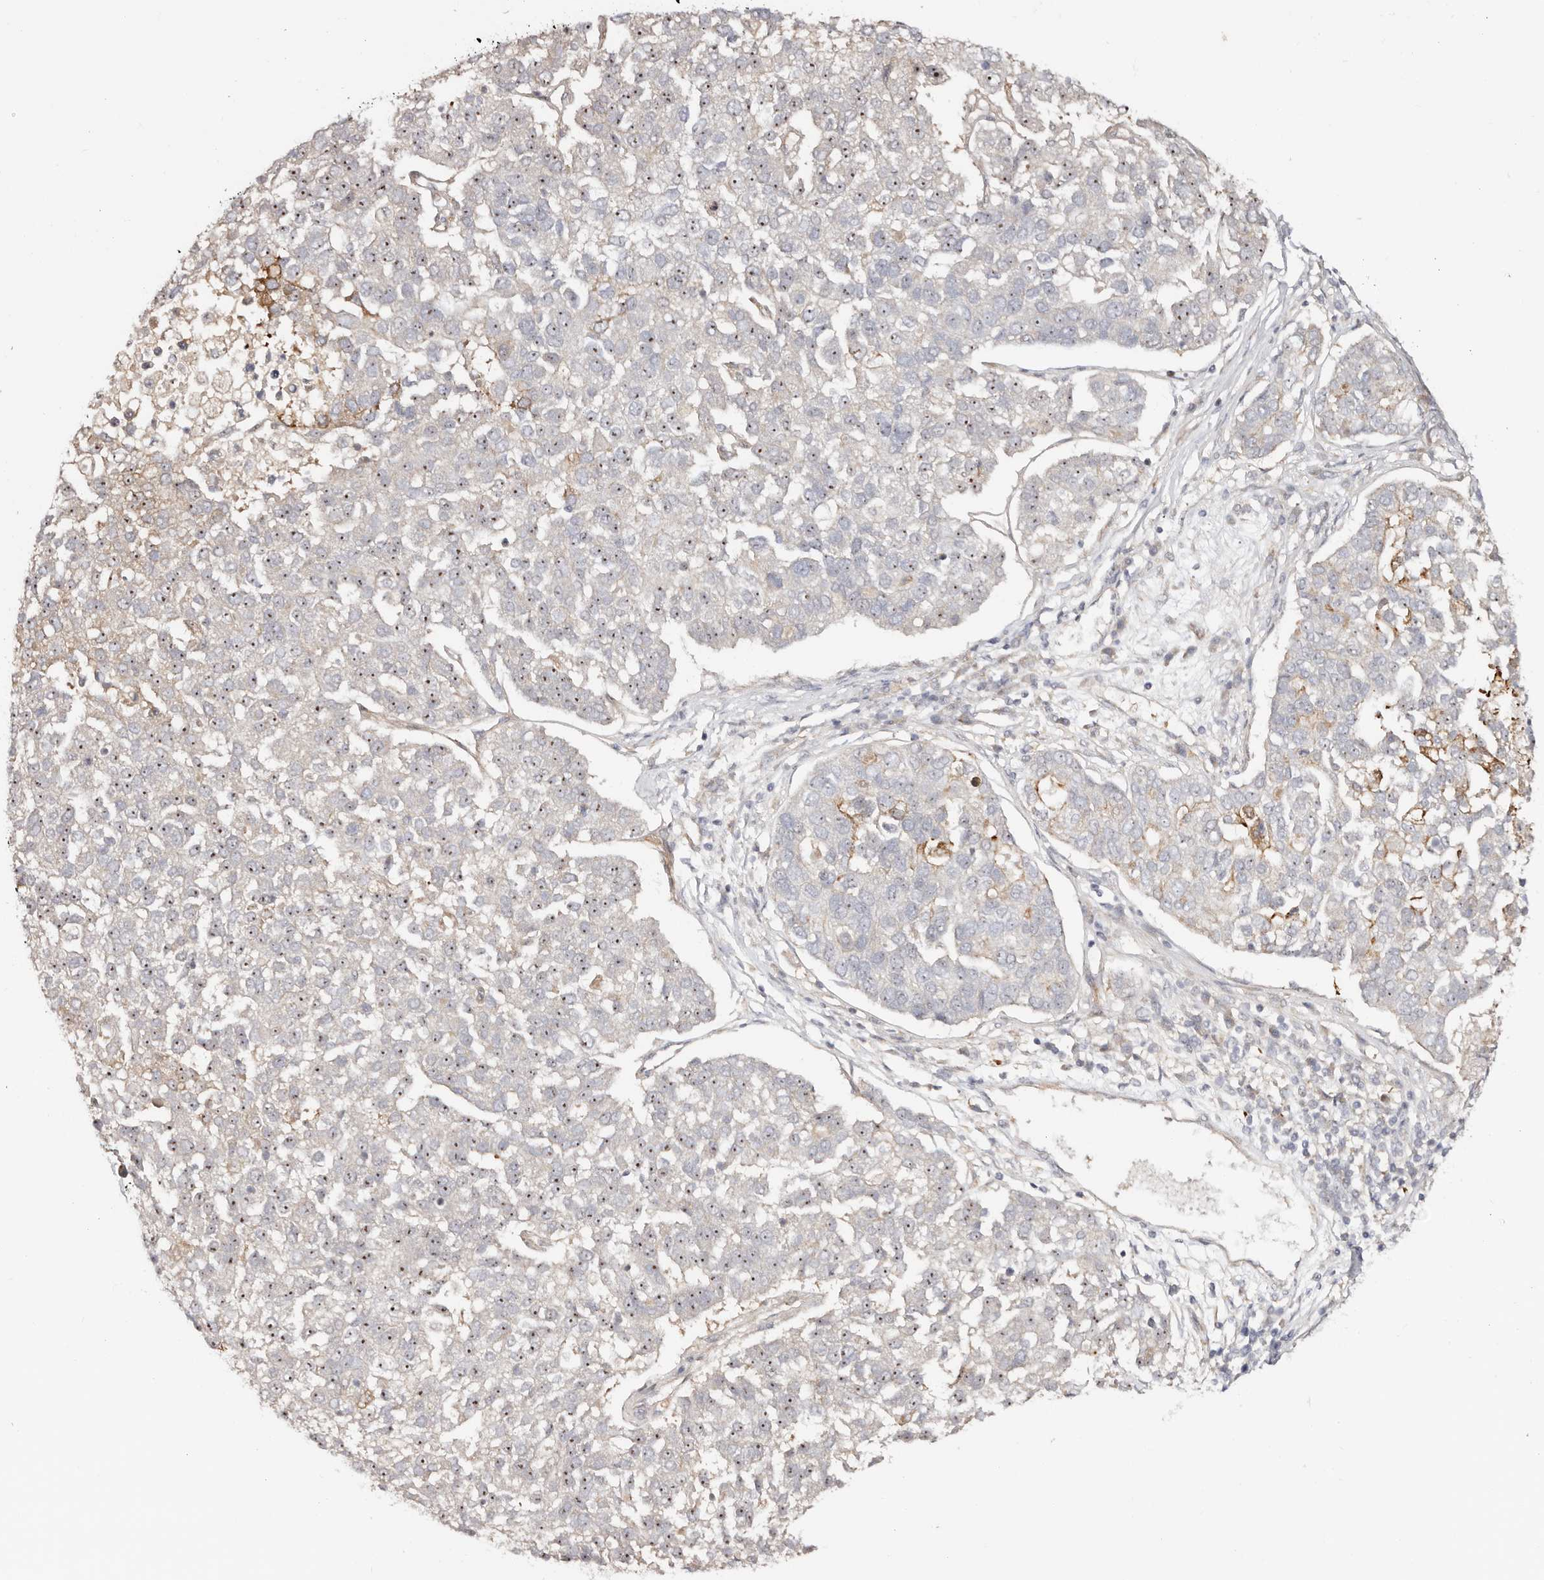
{"staining": {"intensity": "moderate", "quantity": ">75%", "location": "nuclear"}, "tissue": "pancreatic cancer", "cell_type": "Tumor cells", "image_type": "cancer", "snomed": [{"axis": "morphology", "description": "Adenocarcinoma, NOS"}, {"axis": "topography", "description": "Pancreas"}], "caption": "IHC (DAB (3,3'-diaminobenzidine)) staining of pancreatic cancer demonstrates moderate nuclear protein staining in approximately >75% of tumor cells.", "gene": "ODF2L", "patient": {"sex": "female", "age": 61}}